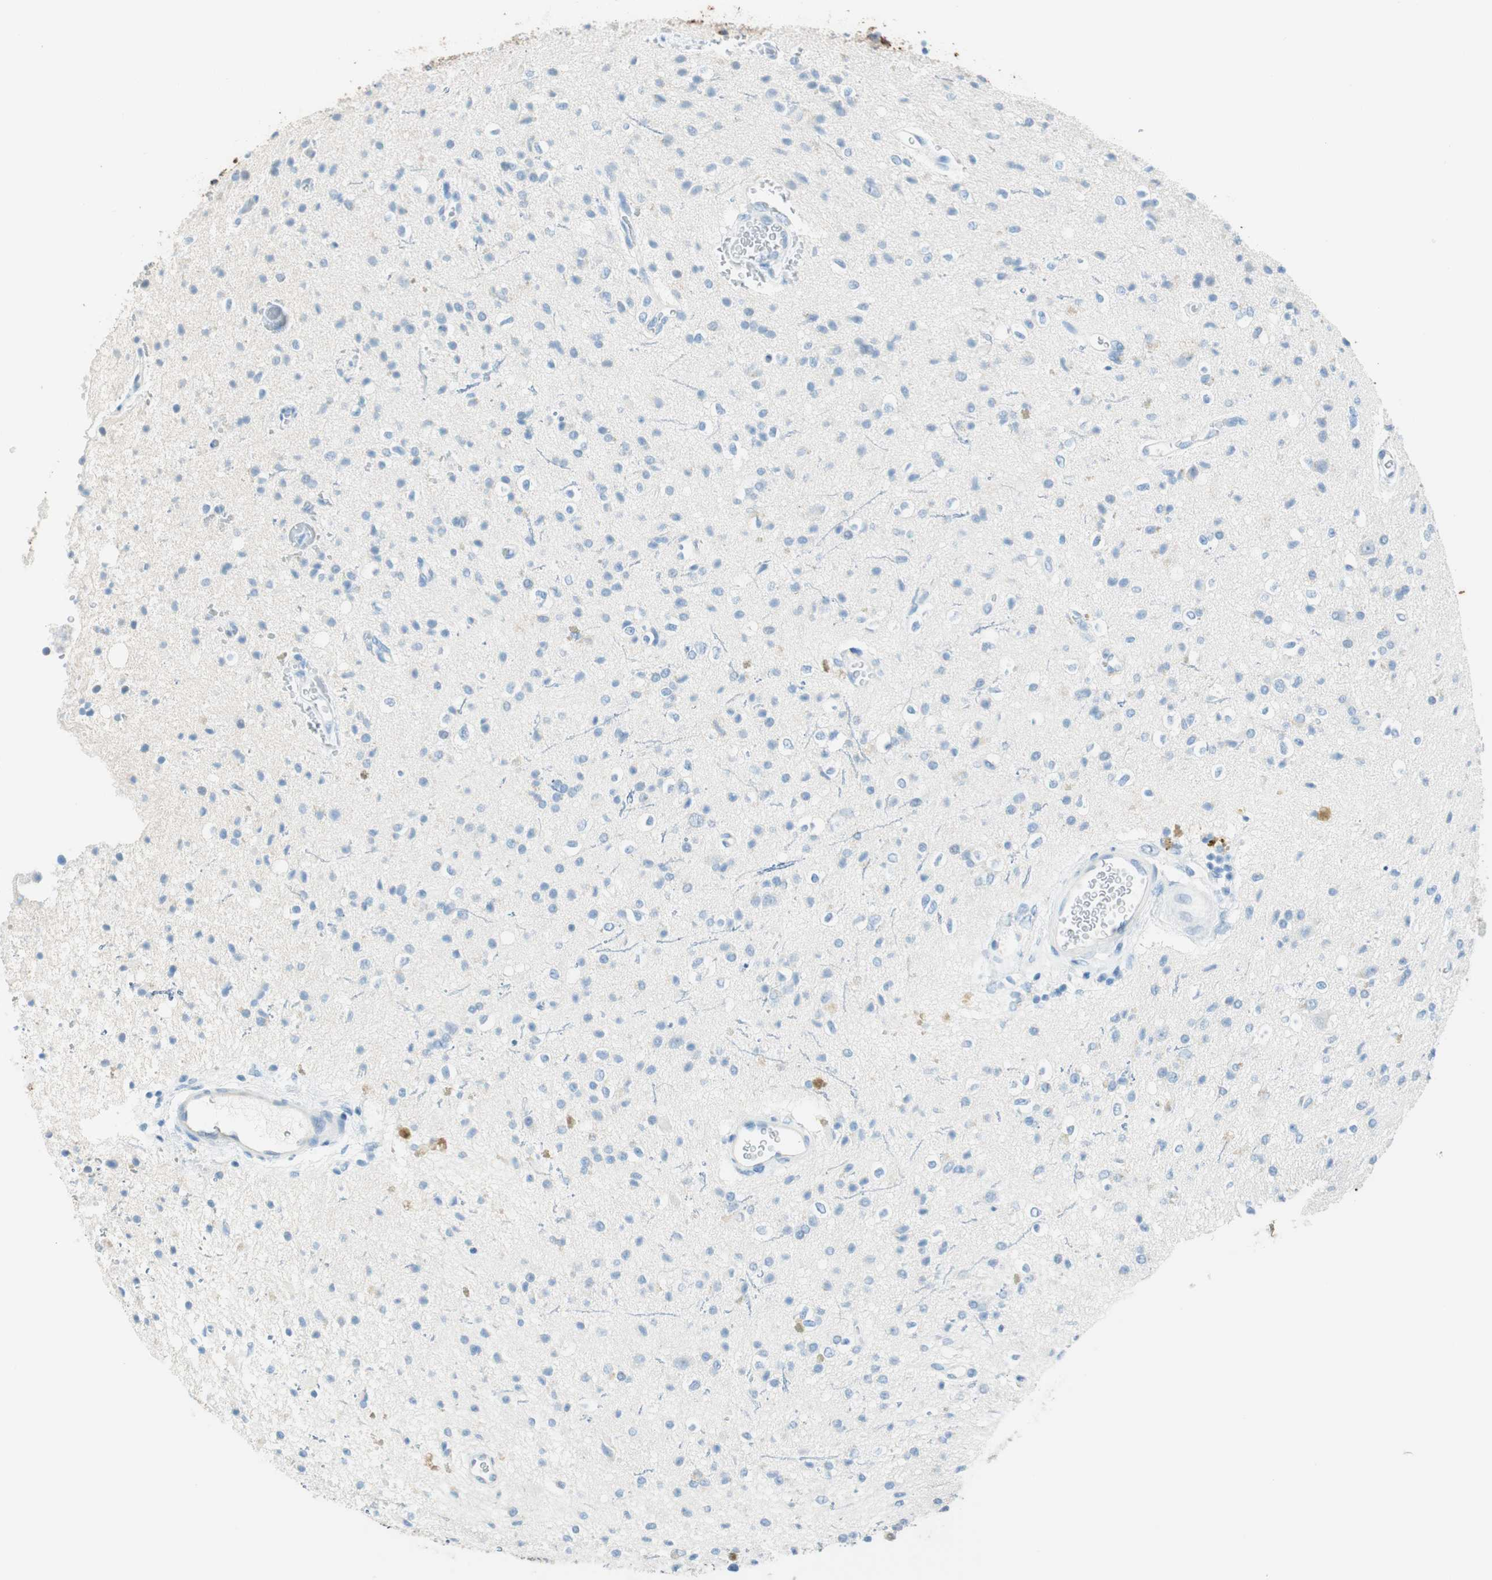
{"staining": {"intensity": "negative", "quantity": "none", "location": "none"}, "tissue": "glioma", "cell_type": "Tumor cells", "image_type": "cancer", "snomed": [{"axis": "morphology", "description": "Glioma, malignant, High grade"}, {"axis": "topography", "description": "Brain"}], "caption": "Immunohistochemistry photomicrograph of human malignant glioma (high-grade) stained for a protein (brown), which shows no positivity in tumor cells.", "gene": "TNFRSF13C", "patient": {"sex": "male", "age": 47}}